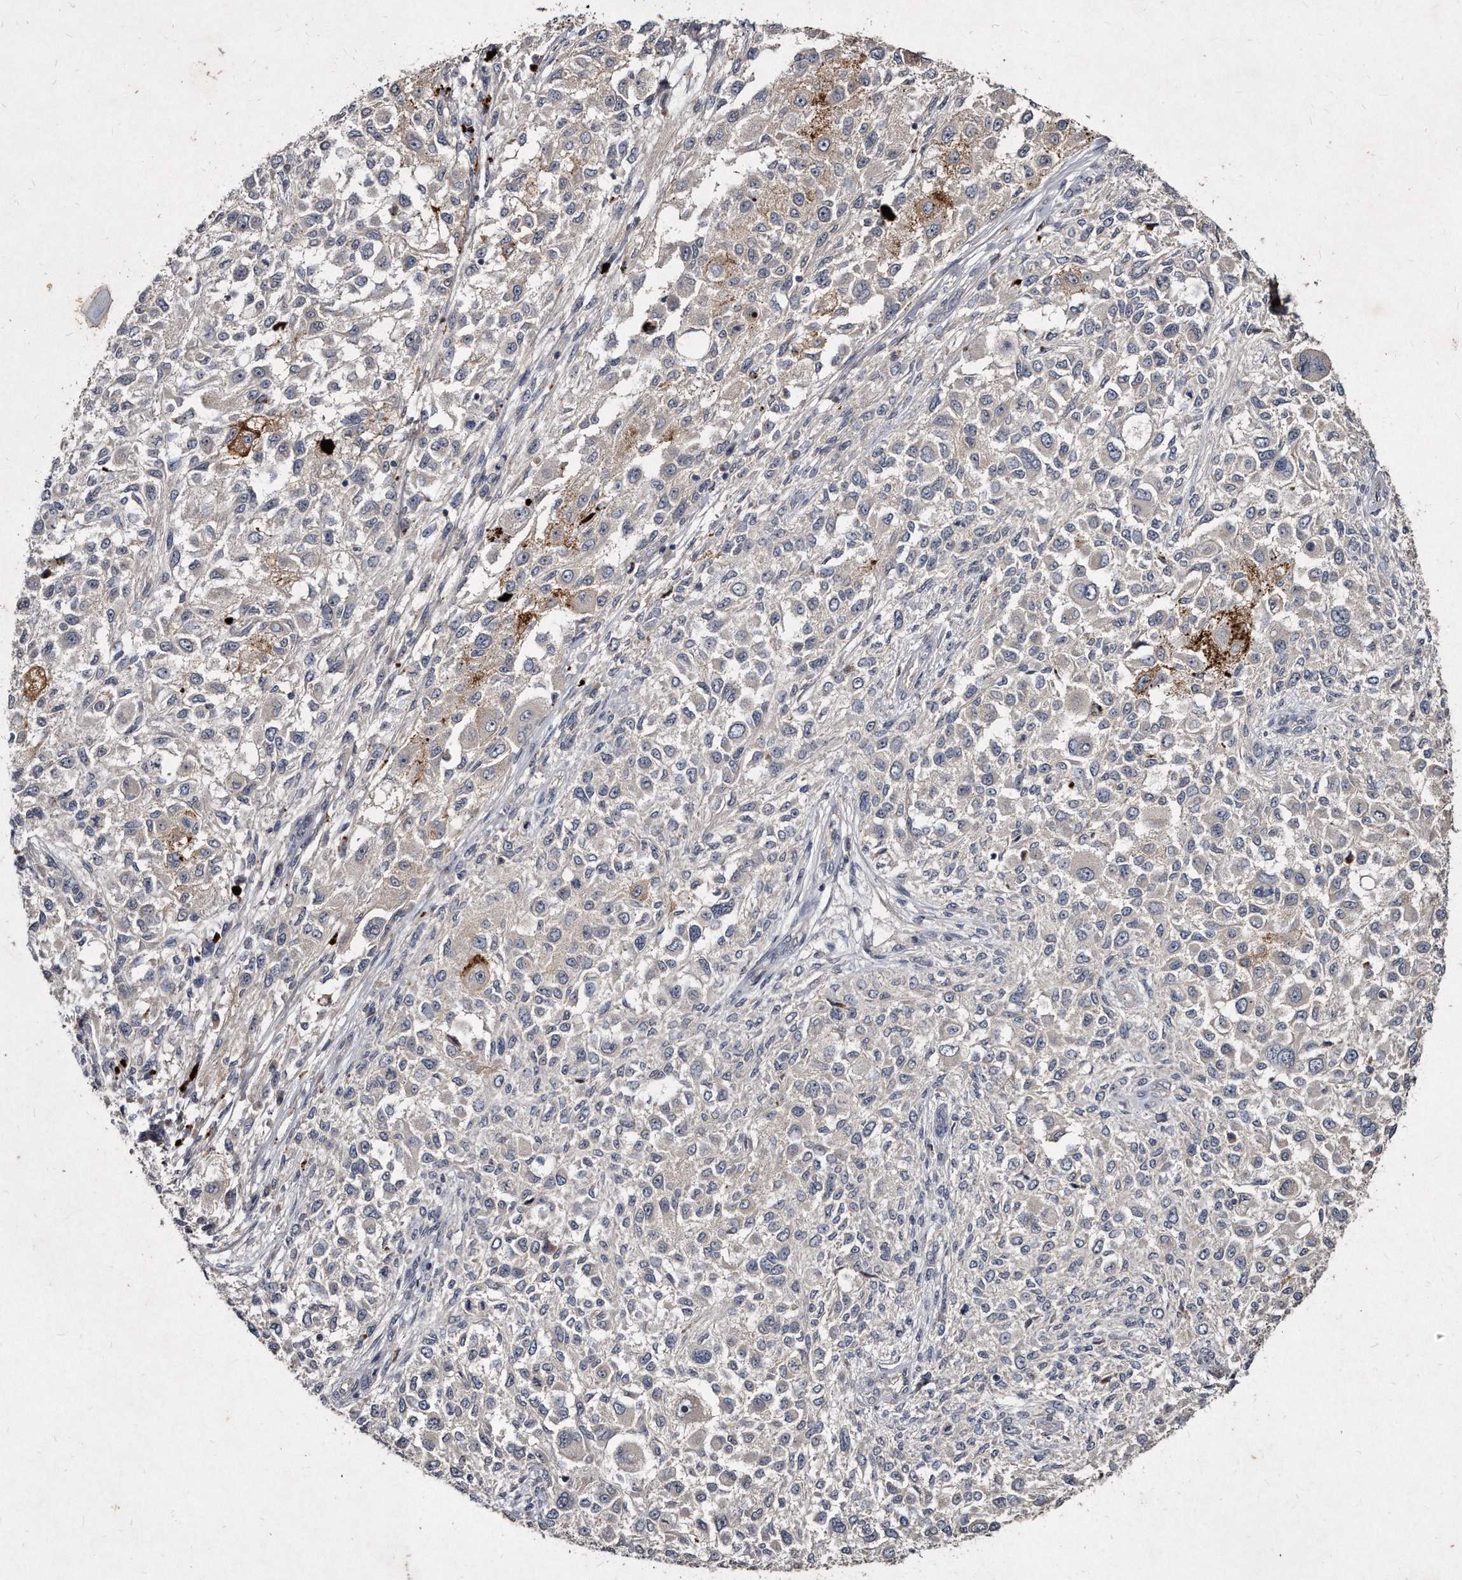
{"staining": {"intensity": "negative", "quantity": "none", "location": "none"}, "tissue": "melanoma", "cell_type": "Tumor cells", "image_type": "cancer", "snomed": [{"axis": "morphology", "description": "Necrosis, NOS"}, {"axis": "morphology", "description": "Malignant melanoma, NOS"}, {"axis": "topography", "description": "Skin"}], "caption": "Immunohistochemical staining of human malignant melanoma exhibits no significant expression in tumor cells. (DAB (3,3'-diaminobenzidine) immunohistochemistry (IHC), high magnification).", "gene": "KLHDC3", "patient": {"sex": "female", "age": 87}}